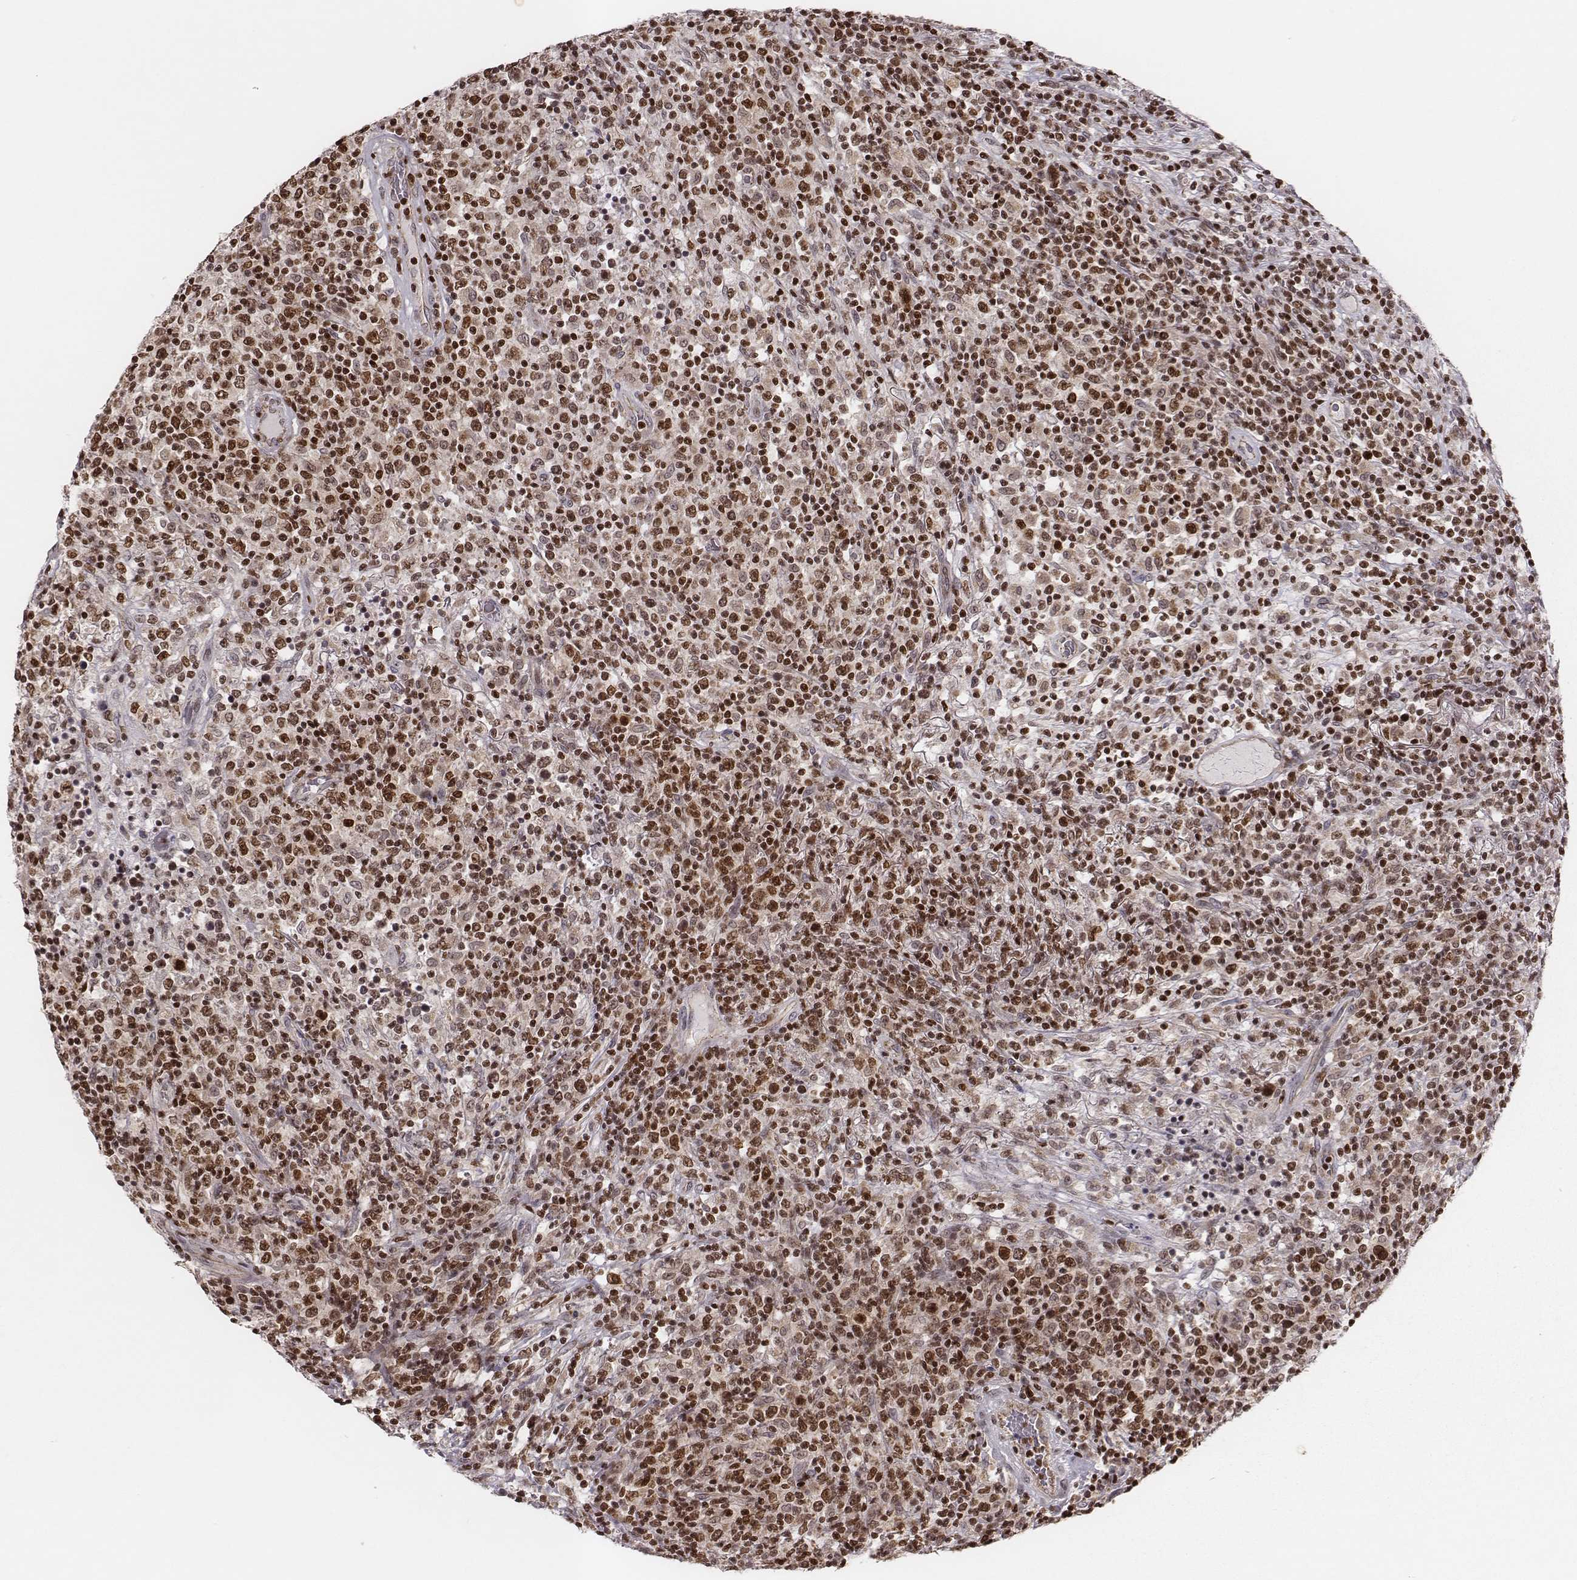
{"staining": {"intensity": "moderate", "quantity": ">75%", "location": "nuclear"}, "tissue": "lymphoma", "cell_type": "Tumor cells", "image_type": "cancer", "snomed": [{"axis": "morphology", "description": "Malignant lymphoma, non-Hodgkin's type, High grade"}, {"axis": "topography", "description": "Lung"}], "caption": "Immunohistochemical staining of human lymphoma demonstrates moderate nuclear protein positivity in approximately >75% of tumor cells.", "gene": "WDR59", "patient": {"sex": "male", "age": 79}}